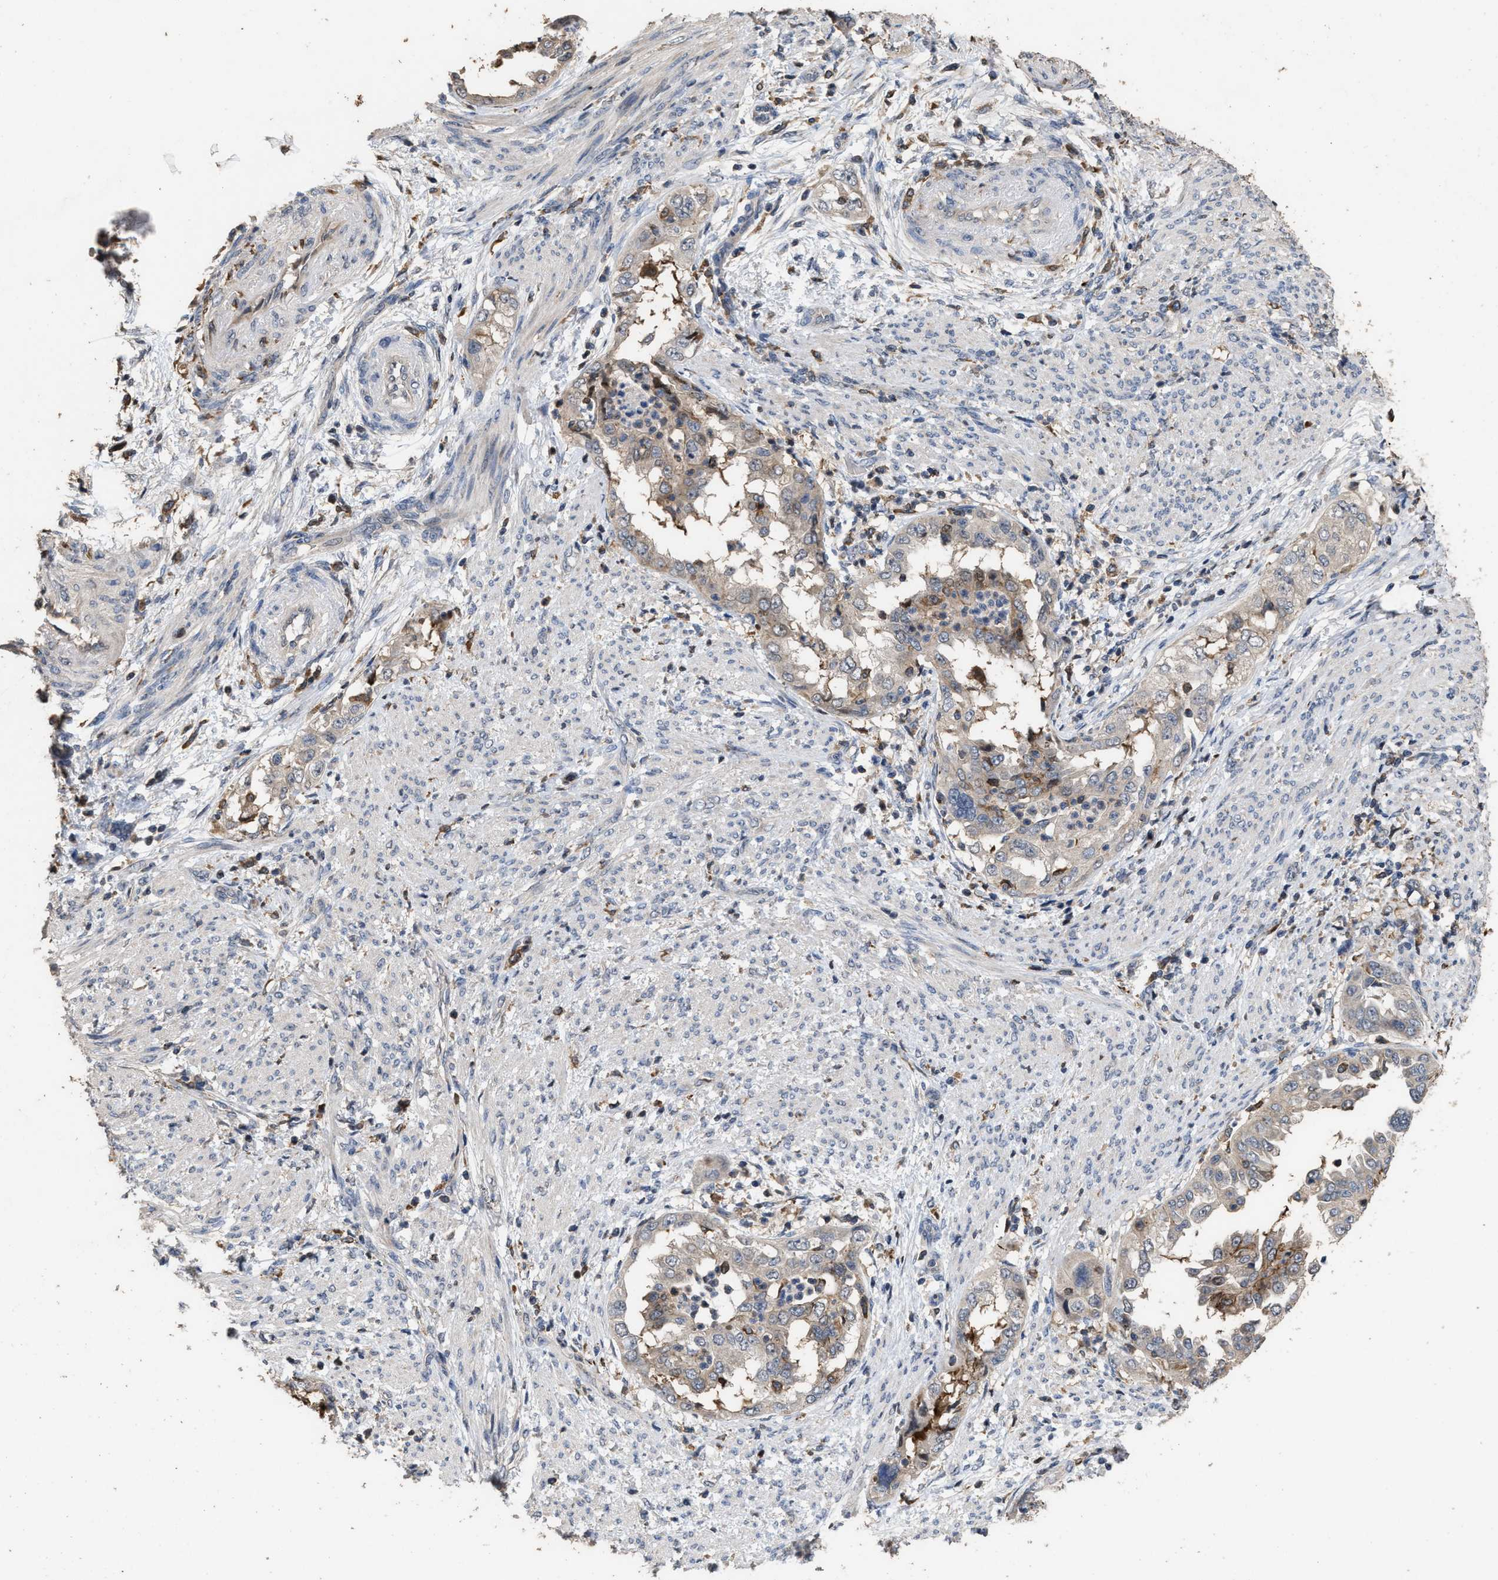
{"staining": {"intensity": "moderate", "quantity": "<25%", "location": "cytoplasmic/membranous"}, "tissue": "endometrial cancer", "cell_type": "Tumor cells", "image_type": "cancer", "snomed": [{"axis": "morphology", "description": "Adenocarcinoma, NOS"}, {"axis": "topography", "description": "Endometrium"}], "caption": "Protein analysis of adenocarcinoma (endometrial) tissue displays moderate cytoplasmic/membranous positivity in about <25% of tumor cells. The staining was performed using DAB to visualize the protein expression in brown, while the nuclei were stained in blue with hematoxylin (Magnification: 20x).", "gene": "TDRKH", "patient": {"sex": "female", "age": 85}}